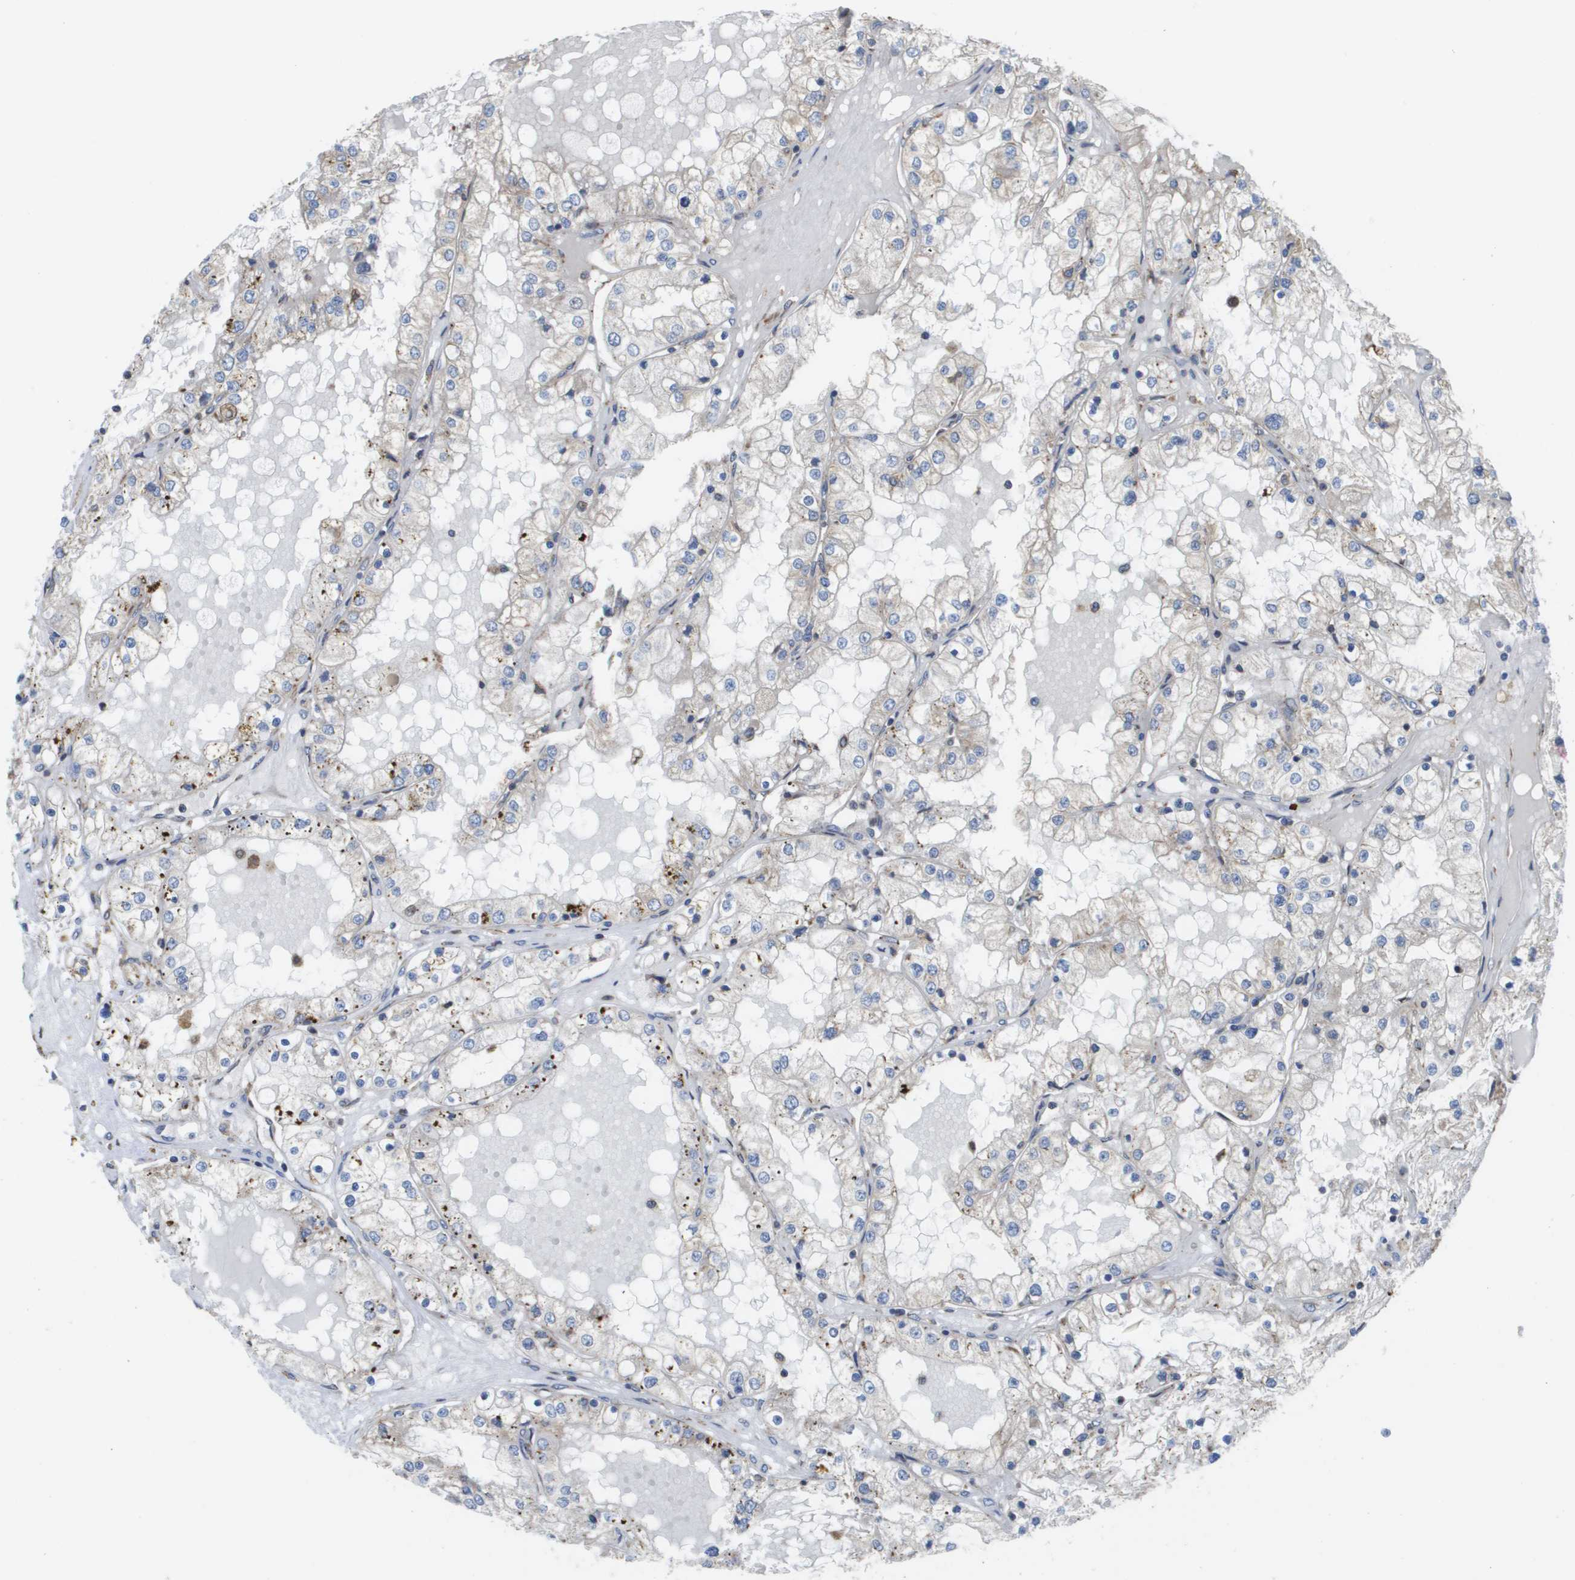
{"staining": {"intensity": "negative", "quantity": "none", "location": "none"}, "tissue": "renal cancer", "cell_type": "Tumor cells", "image_type": "cancer", "snomed": [{"axis": "morphology", "description": "Adenocarcinoma, NOS"}, {"axis": "topography", "description": "Kidney"}], "caption": "Protein analysis of renal adenocarcinoma reveals no significant staining in tumor cells.", "gene": "SDR42E1", "patient": {"sex": "male", "age": 68}}